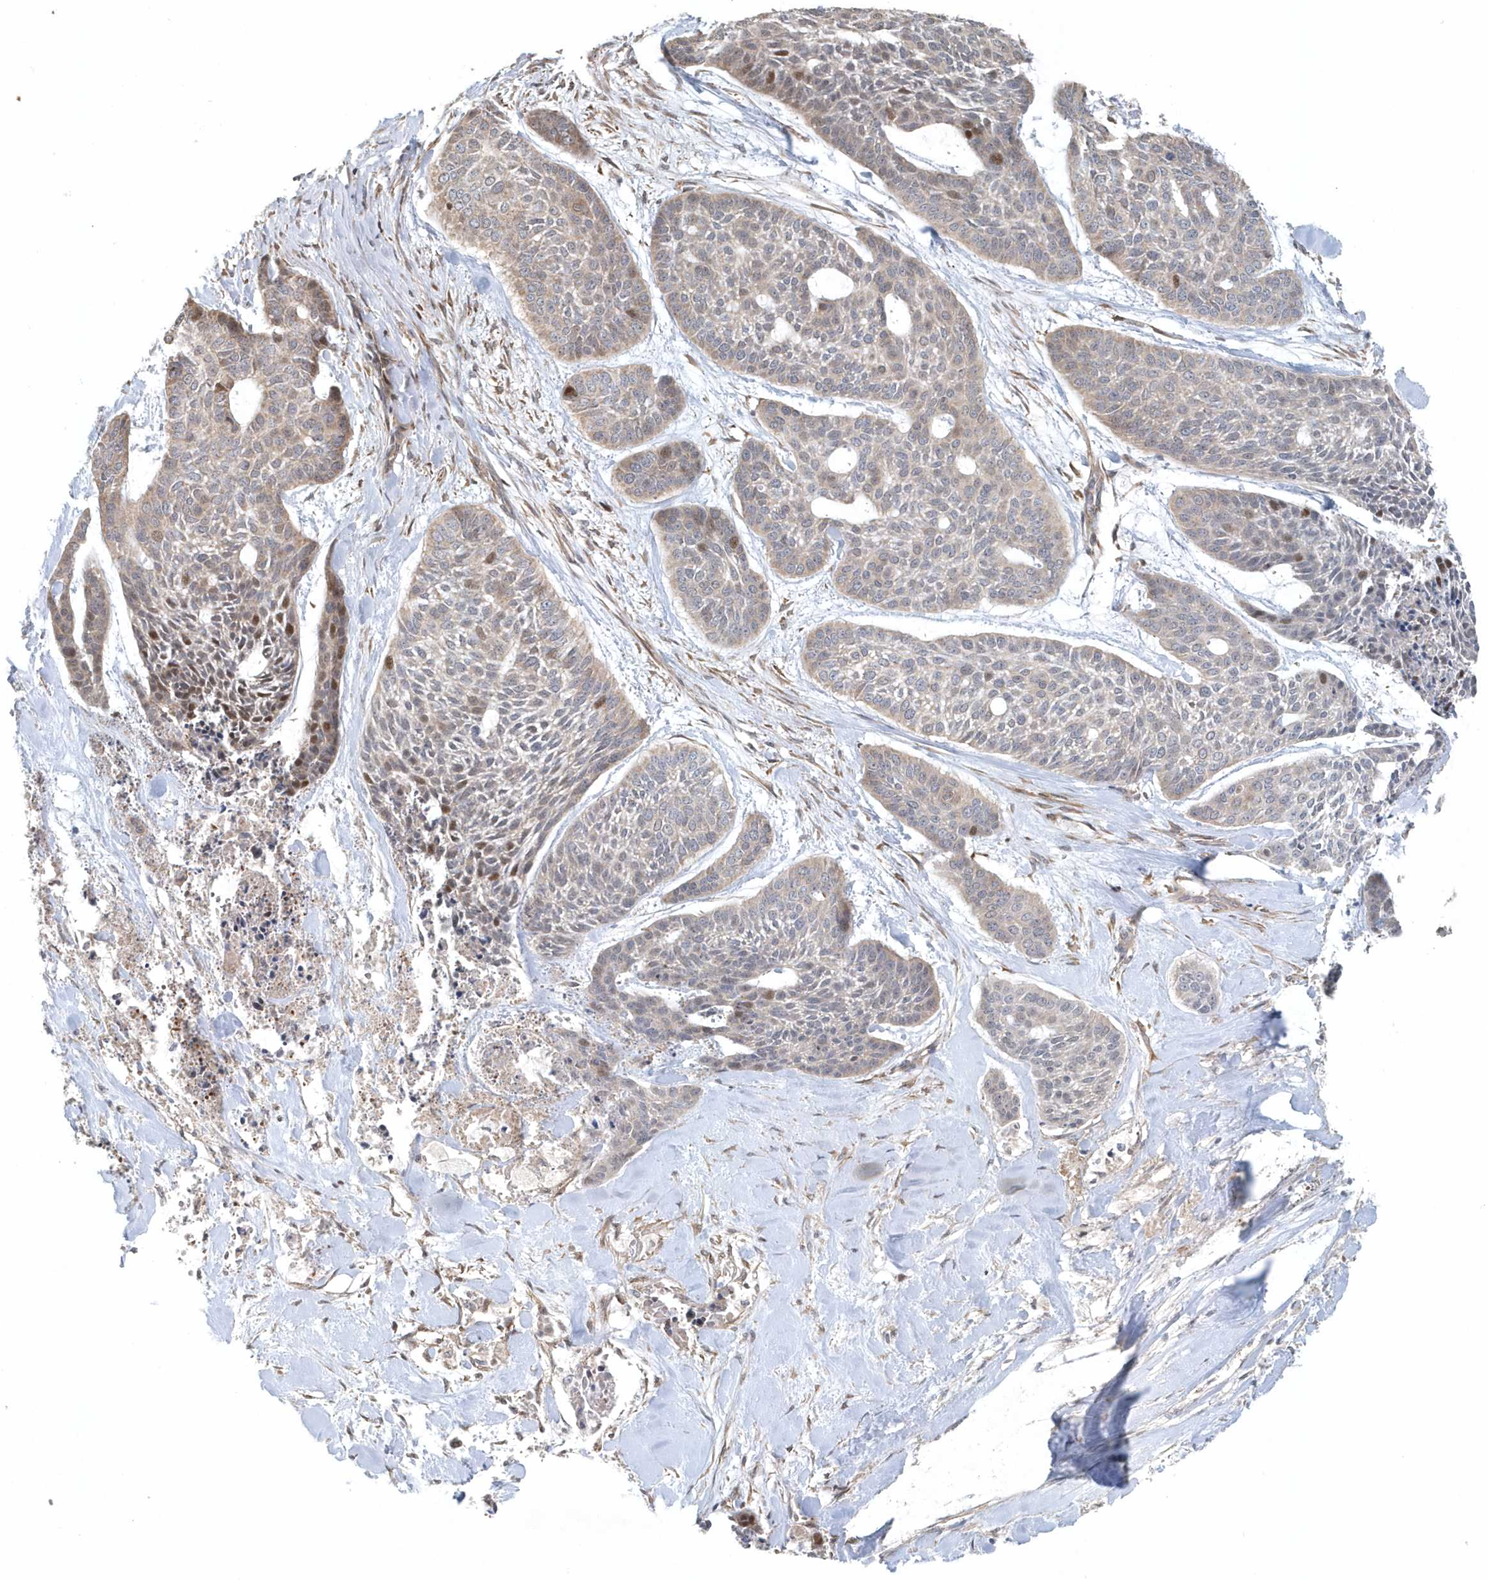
{"staining": {"intensity": "weak", "quantity": "<25%", "location": "nuclear"}, "tissue": "skin cancer", "cell_type": "Tumor cells", "image_type": "cancer", "snomed": [{"axis": "morphology", "description": "Basal cell carcinoma"}, {"axis": "topography", "description": "Skin"}], "caption": "Immunohistochemical staining of skin cancer (basal cell carcinoma) exhibits no significant expression in tumor cells.", "gene": "MMUT", "patient": {"sex": "female", "age": 64}}